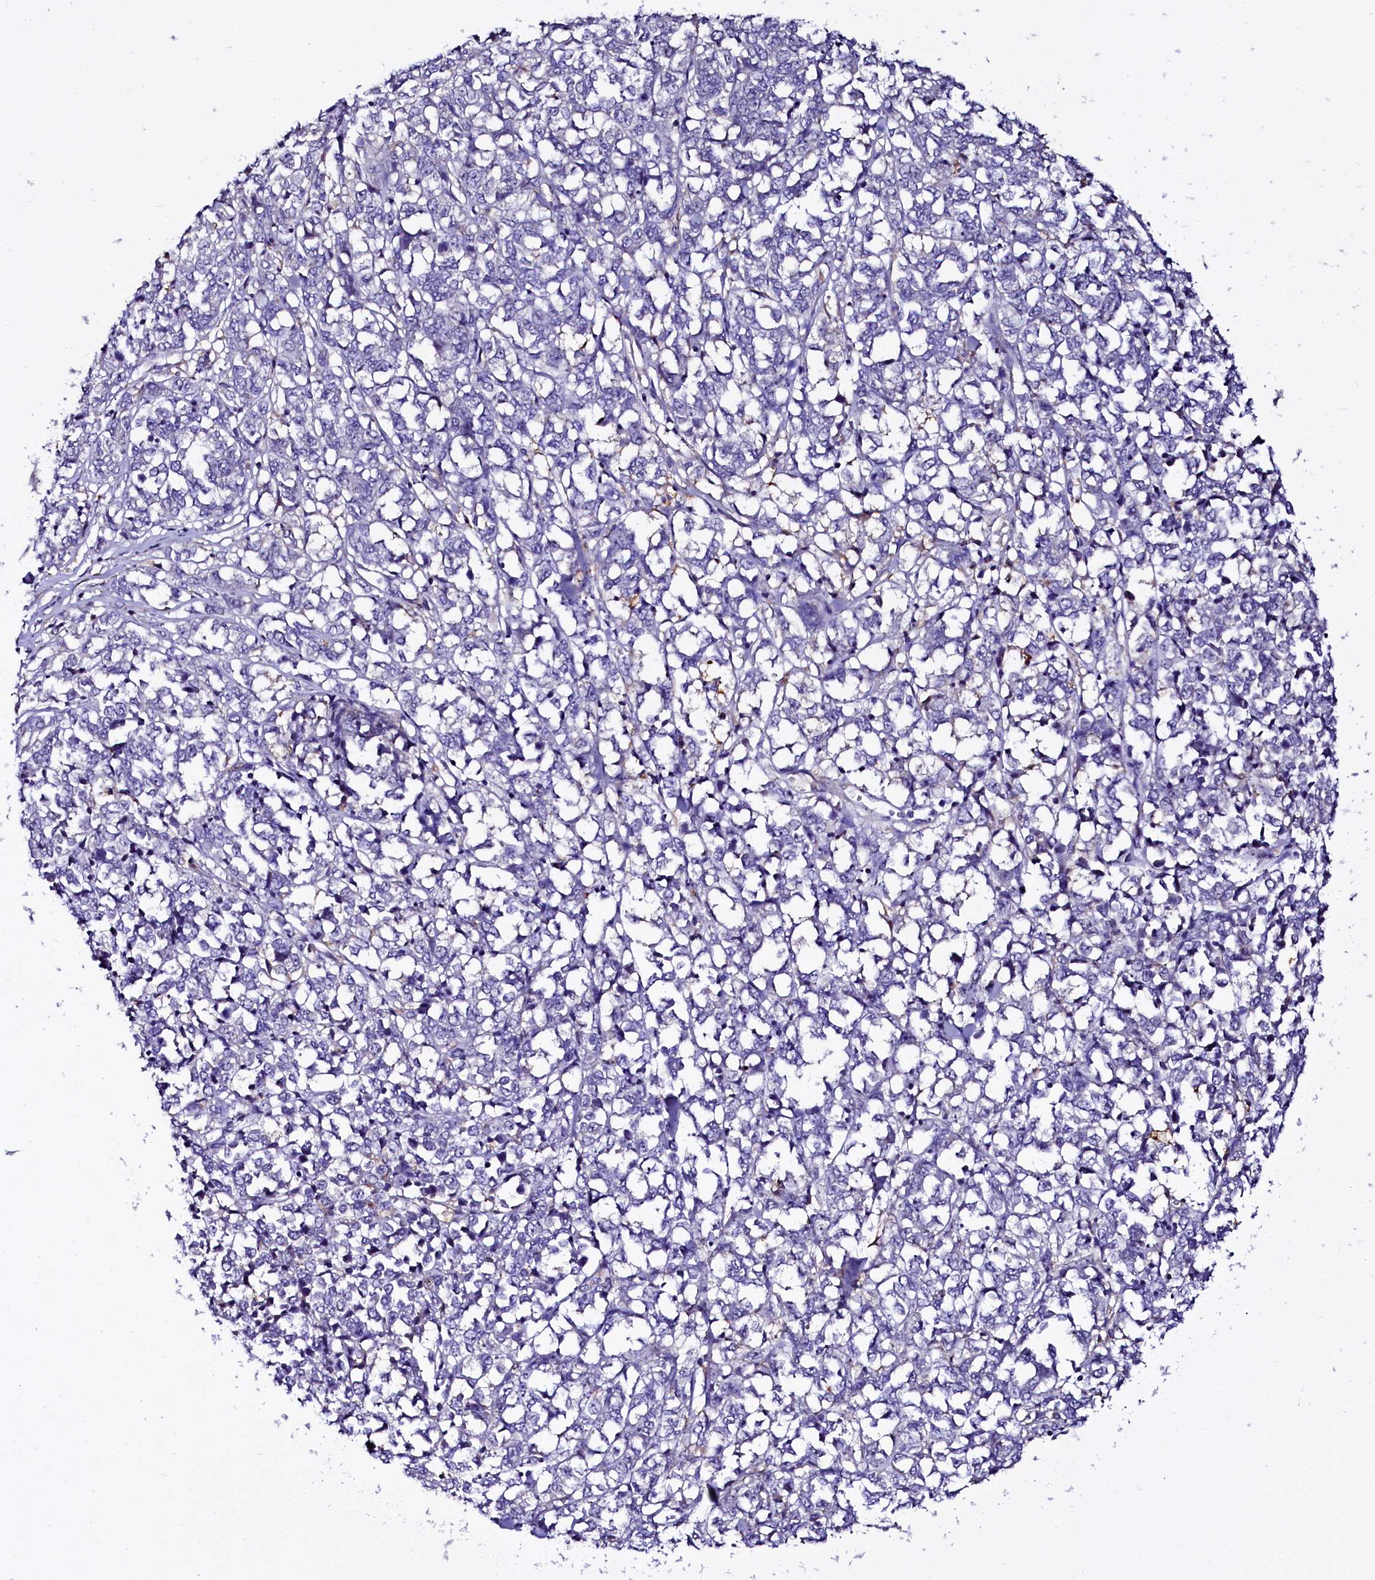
{"staining": {"intensity": "negative", "quantity": "none", "location": "none"}, "tissue": "melanoma", "cell_type": "Tumor cells", "image_type": "cancer", "snomed": [{"axis": "morphology", "description": "Malignant melanoma, NOS"}, {"axis": "topography", "description": "Skin"}], "caption": "IHC photomicrograph of neoplastic tissue: human malignant melanoma stained with DAB (3,3'-diaminobenzidine) demonstrates no significant protein expression in tumor cells.", "gene": "OTOL1", "patient": {"sex": "female", "age": 72}}